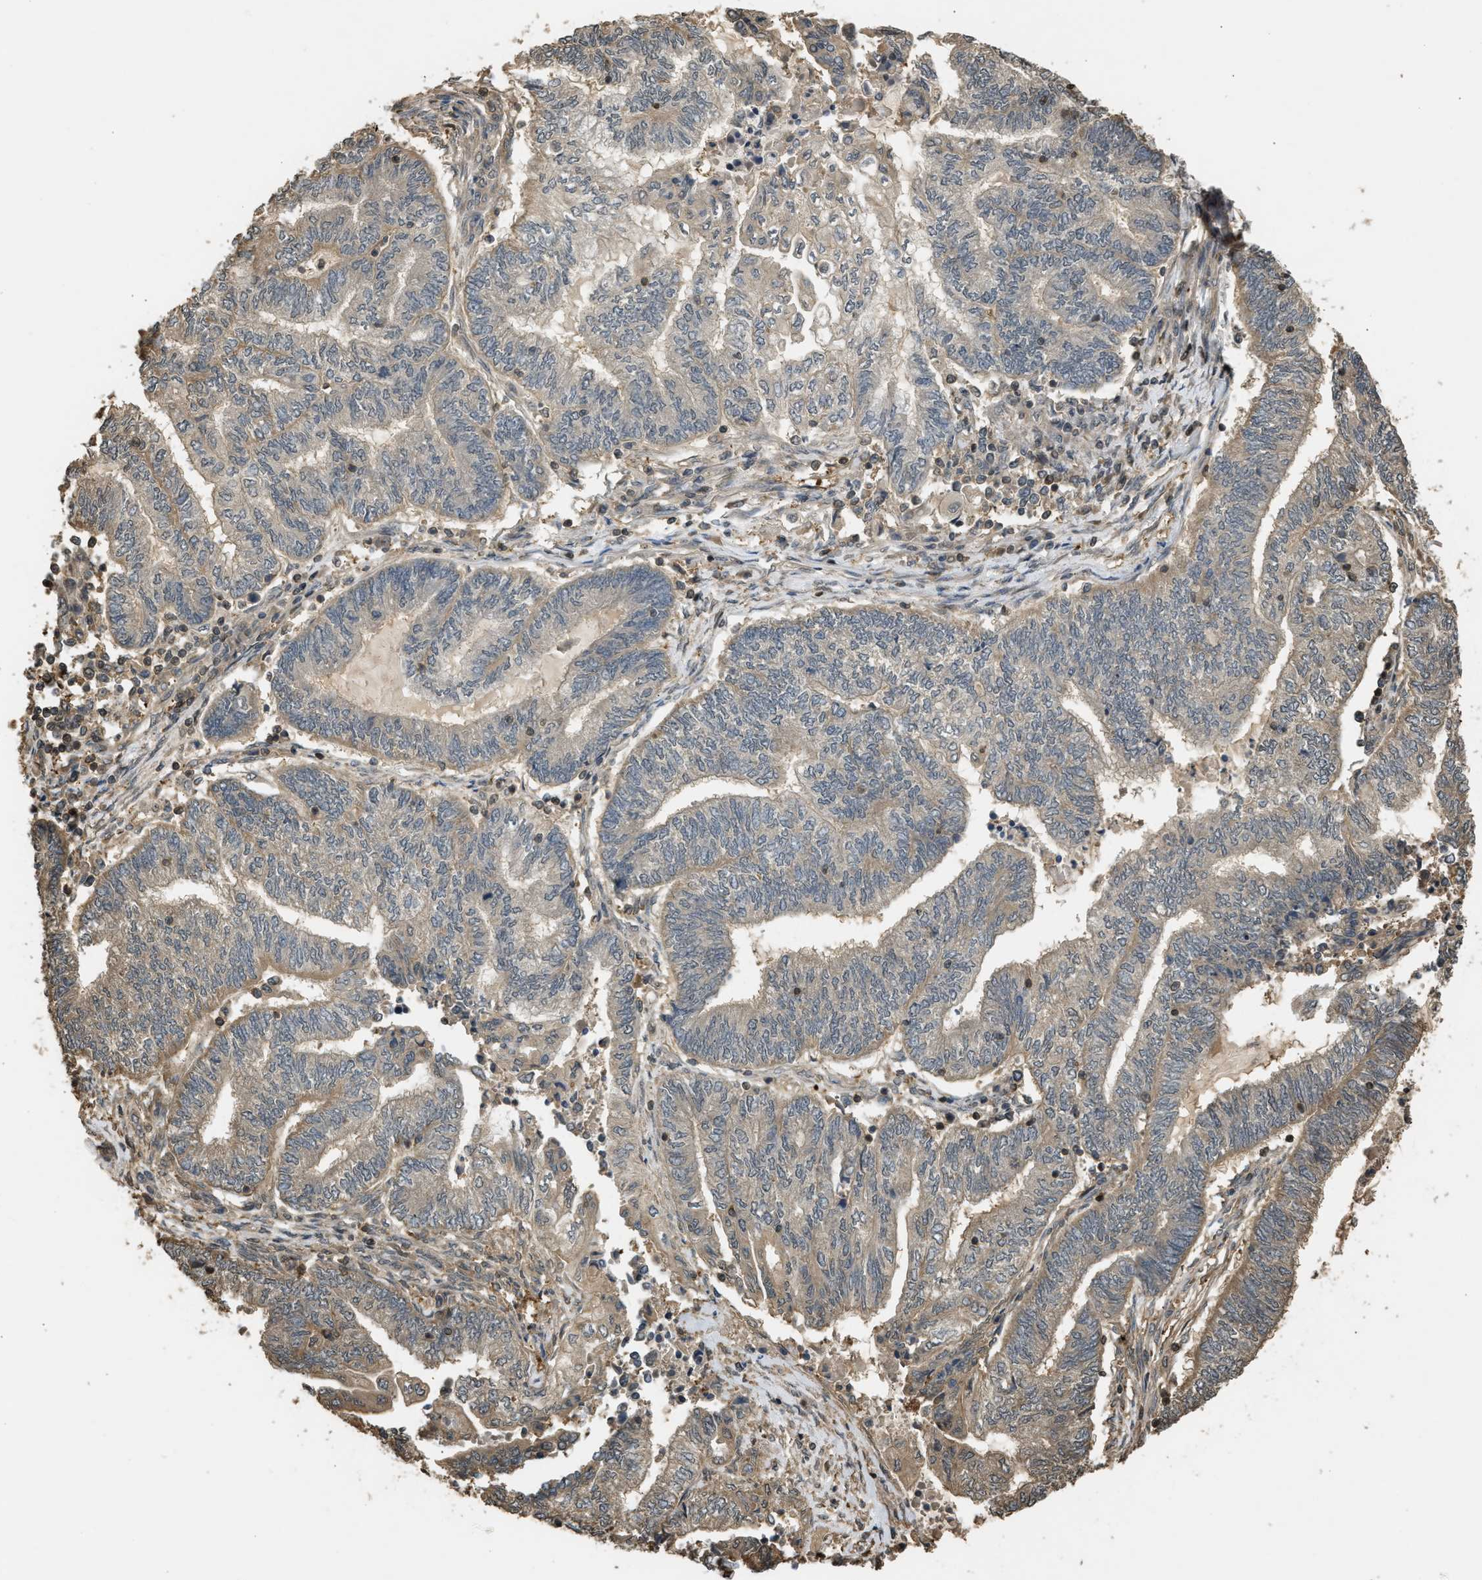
{"staining": {"intensity": "weak", "quantity": "<25%", "location": "cytoplasmic/membranous"}, "tissue": "endometrial cancer", "cell_type": "Tumor cells", "image_type": "cancer", "snomed": [{"axis": "morphology", "description": "Adenocarcinoma, NOS"}, {"axis": "topography", "description": "Uterus"}, {"axis": "topography", "description": "Endometrium"}], "caption": "Tumor cells are negative for brown protein staining in adenocarcinoma (endometrial). The staining was performed using DAB (3,3'-diaminobenzidine) to visualize the protein expression in brown, while the nuclei were stained in blue with hematoxylin (Magnification: 20x).", "gene": "ARHGDIA", "patient": {"sex": "female", "age": 70}}